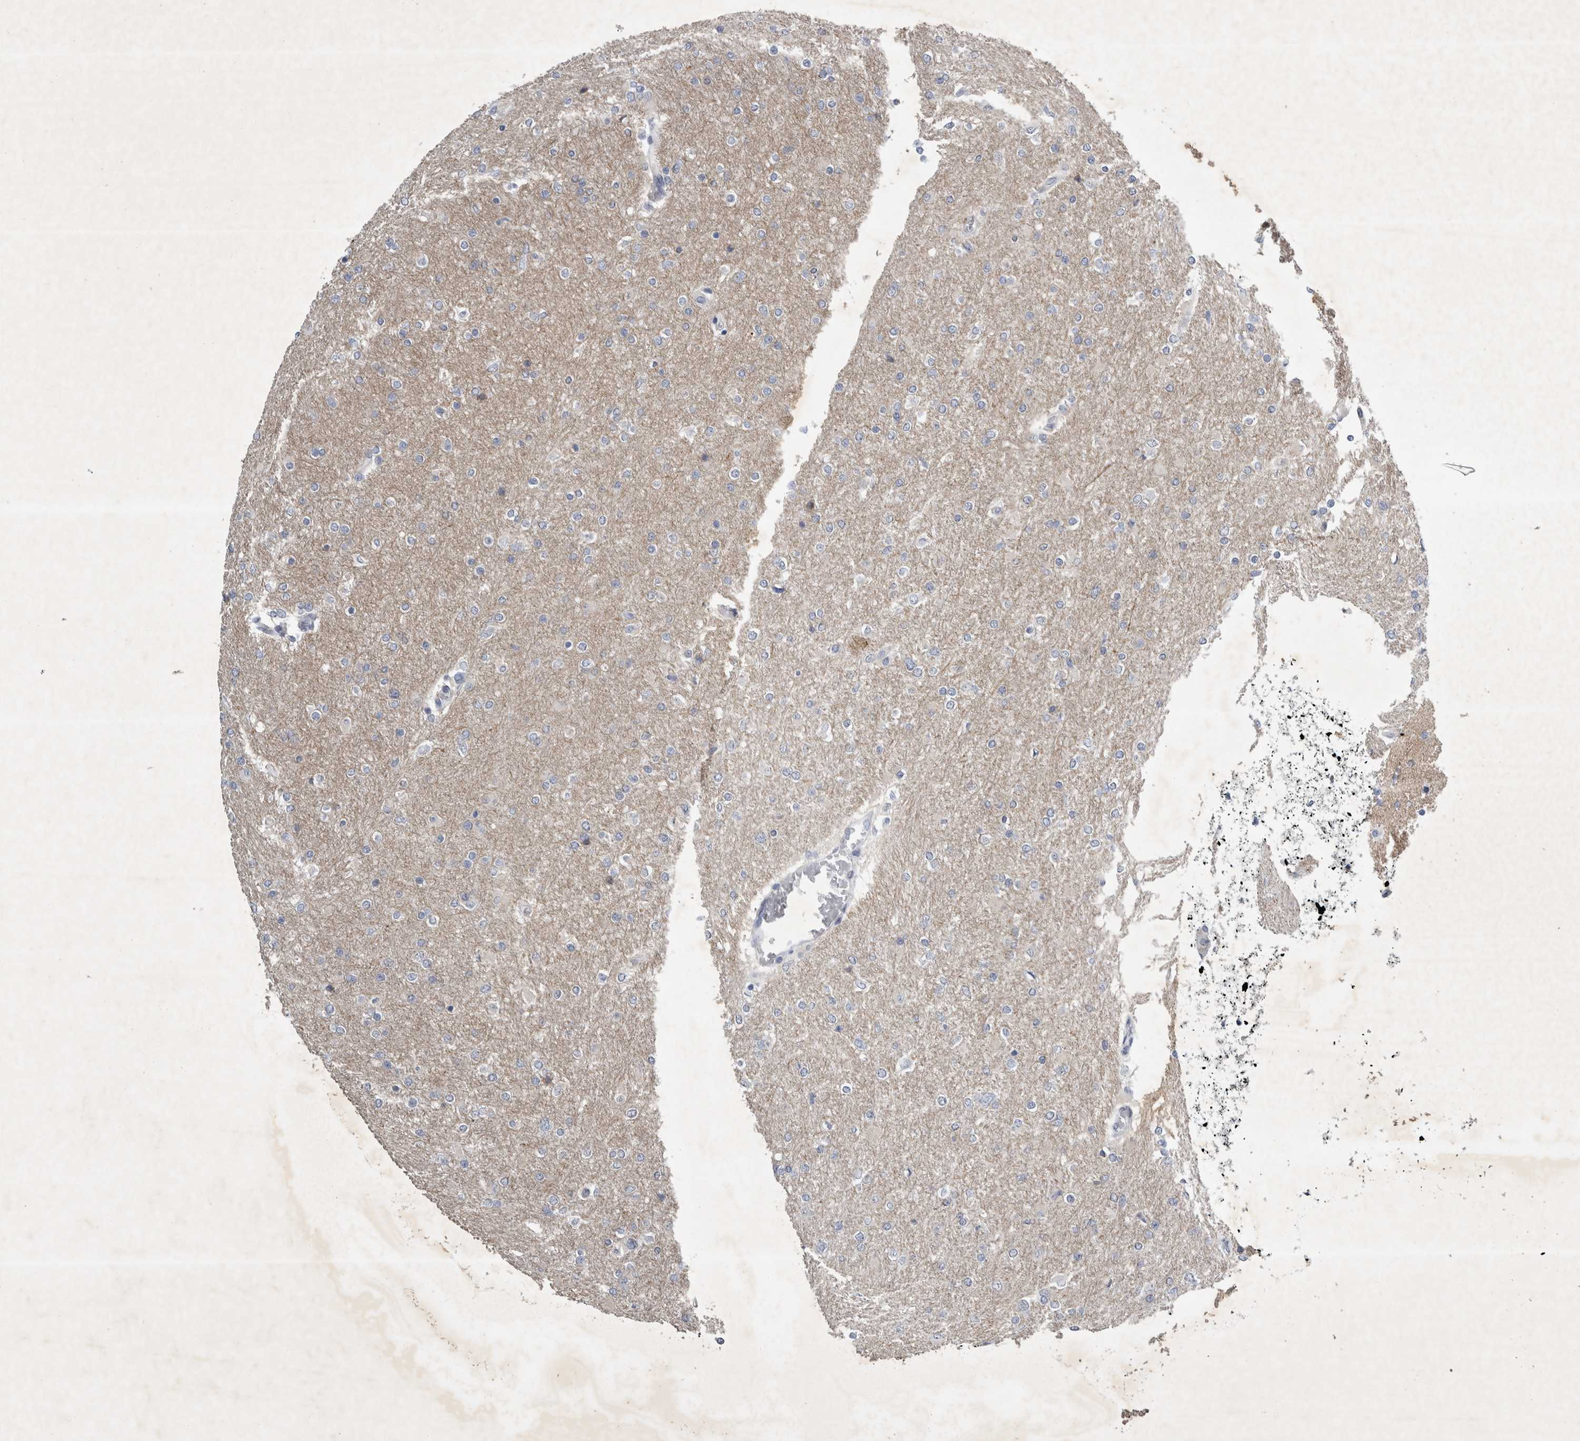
{"staining": {"intensity": "negative", "quantity": "none", "location": "none"}, "tissue": "glioma", "cell_type": "Tumor cells", "image_type": "cancer", "snomed": [{"axis": "morphology", "description": "Glioma, malignant, High grade"}, {"axis": "topography", "description": "Cerebral cortex"}], "caption": "DAB (3,3'-diaminobenzidine) immunohistochemical staining of high-grade glioma (malignant) displays no significant expression in tumor cells.", "gene": "FXYD7", "patient": {"sex": "female", "age": 36}}